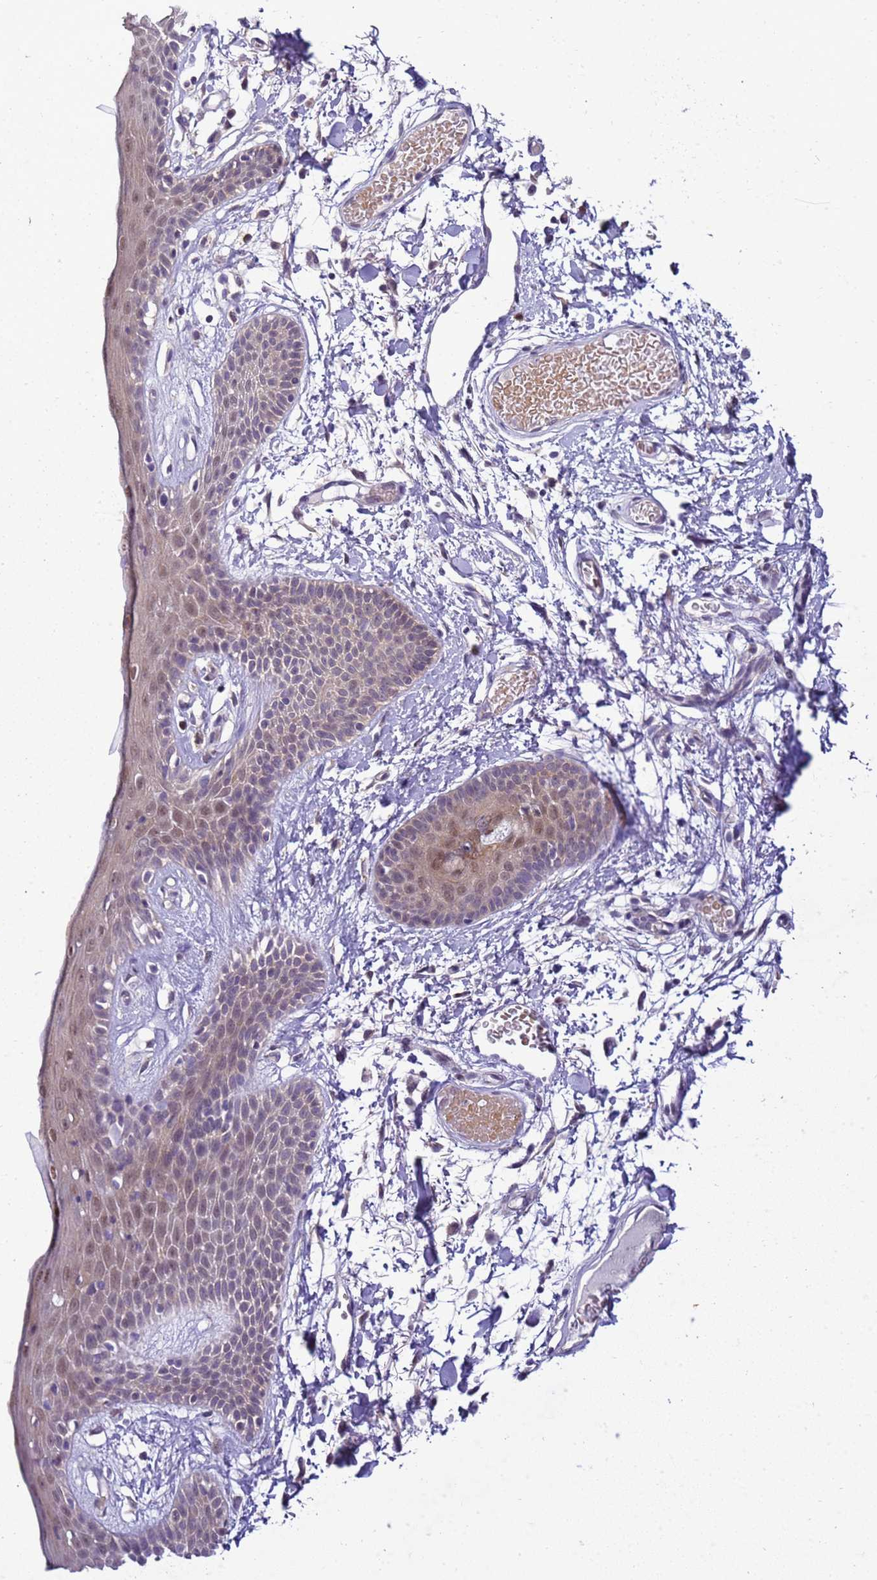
{"staining": {"intensity": "weak", "quantity": ">75%", "location": "cytoplasmic/membranous"}, "tissue": "skin", "cell_type": "Fibroblasts", "image_type": "normal", "snomed": [{"axis": "morphology", "description": "Normal tissue, NOS"}, {"axis": "topography", "description": "Skin"}], "caption": "IHC image of benign skin stained for a protein (brown), which reveals low levels of weak cytoplasmic/membranous expression in approximately >75% of fibroblasts.", "gene": "DDI2", "patient": {"sex": "male", "age": 79}}